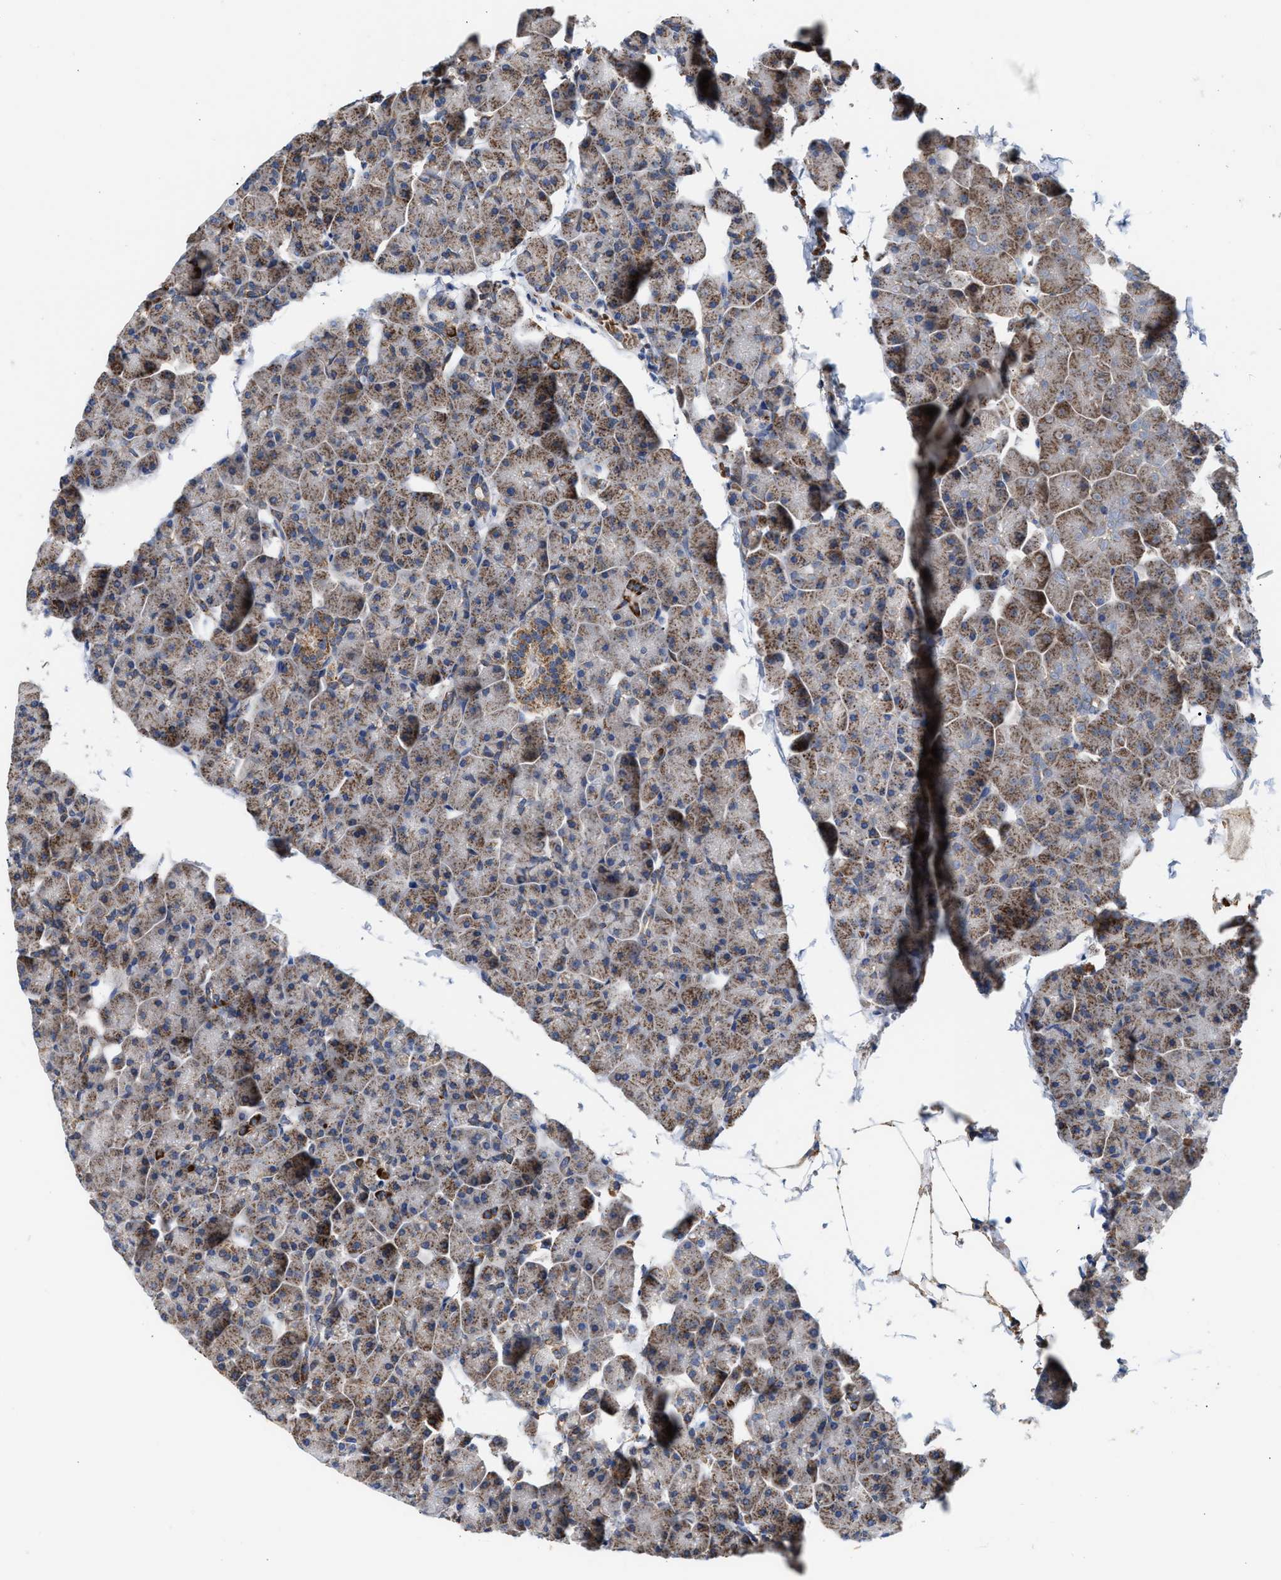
{"staining": {"intensity": "moderate", "quantity": "25%-75%", "location": "cytoplasmic/membranous"}, "tissue": "pancreas", "cell_type": "Exocrine glandular cells", "image_type": "normal", "snomed": [{"axis": "morphology", "description": "Normal tissue, NOS"}, {"axis": "topography", "description": "Pancreas"}], "caption": "Protein analysis of normal pancreas displays moderate cytoplasmic/membranous expression in about 25%-75% of exocrine glandular cells.", "gene": "MECR", "patient": {"sex": "male", "age": 35}}